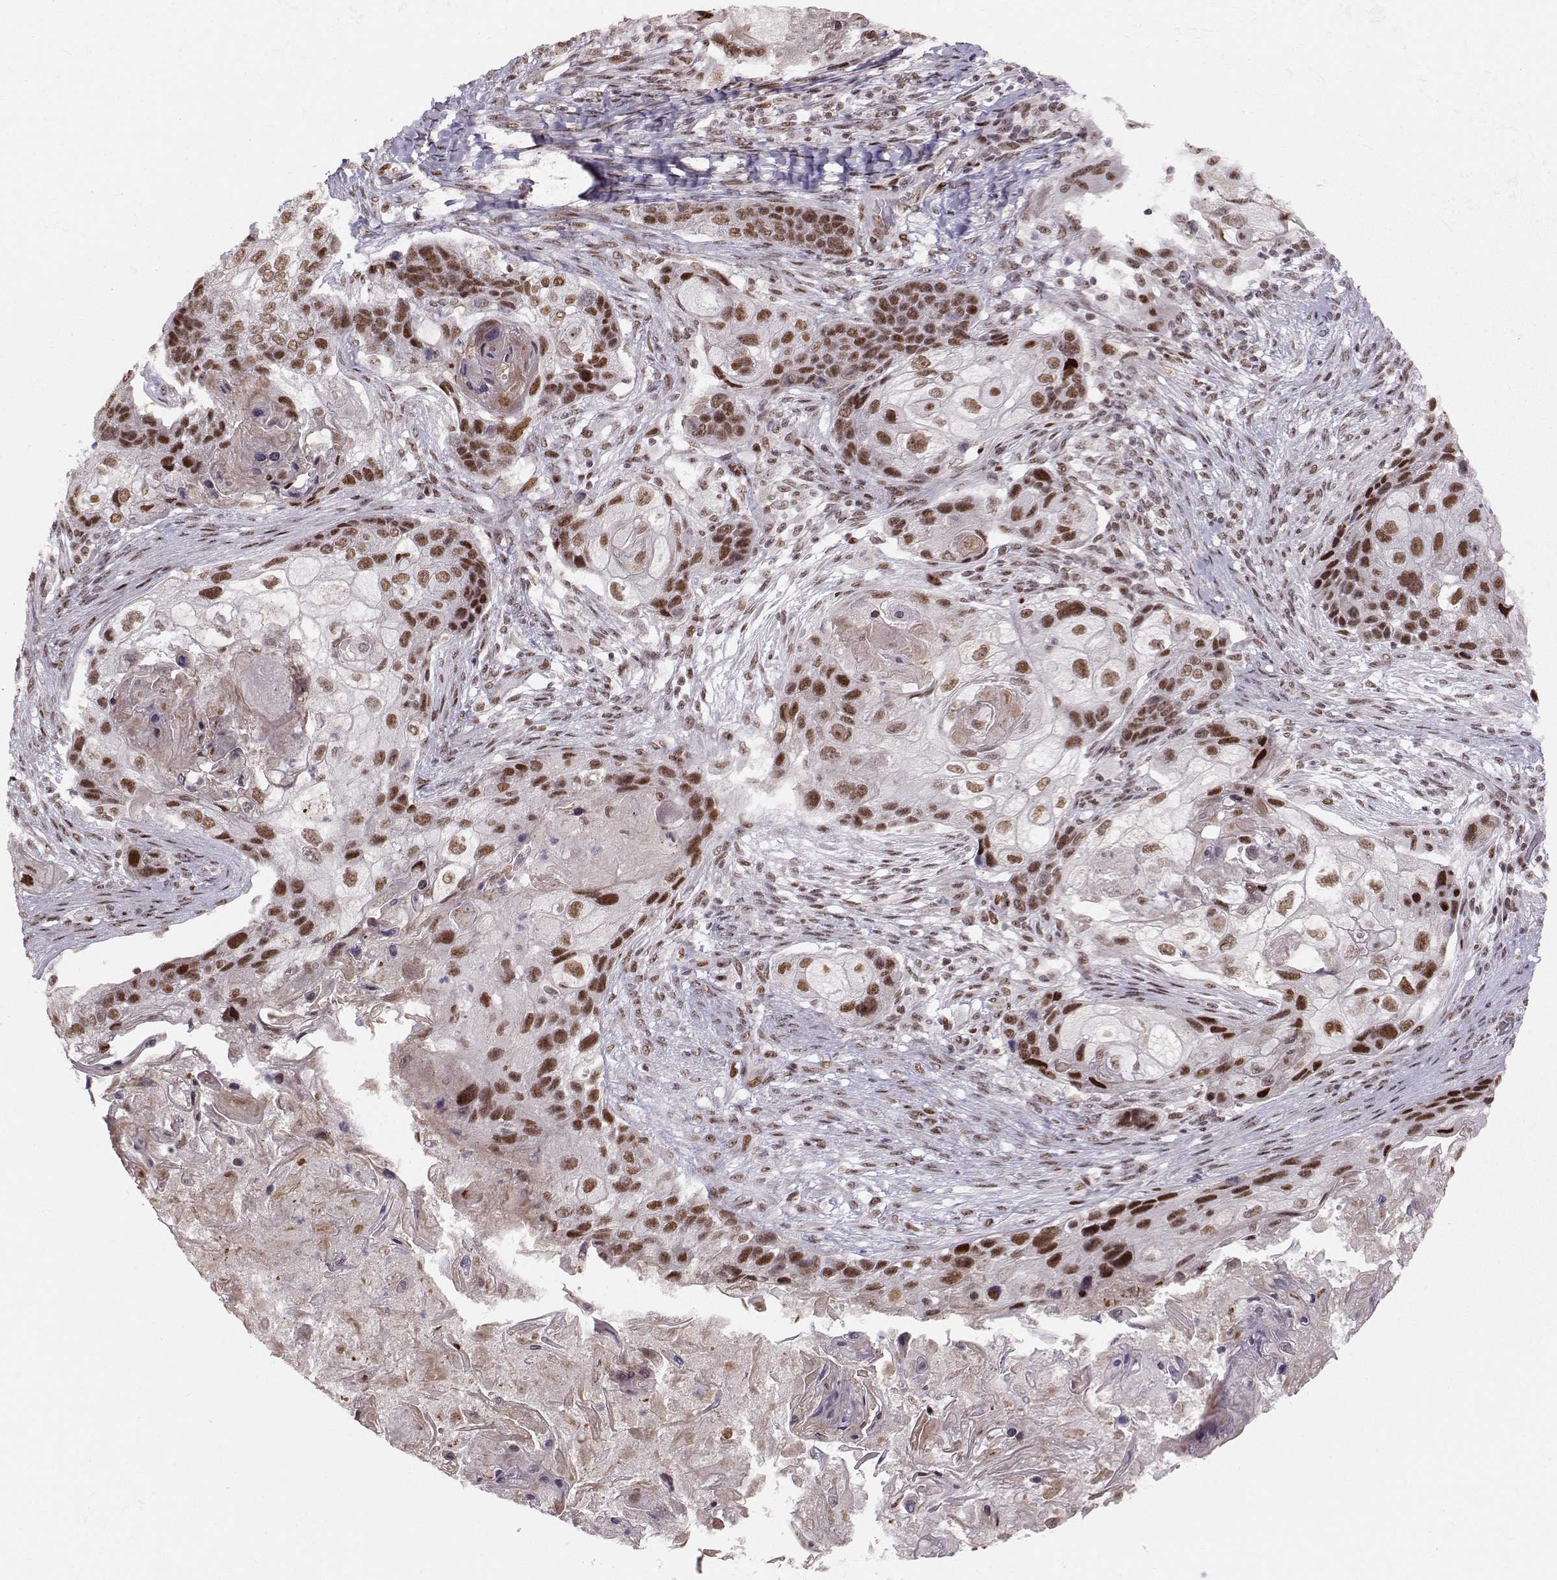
{"staining": {"intensity": "strong", "quantity": "25%-75%", "location": "nuclear"}, "tissue": "lung cancer", "cell_type": "Tumor cells", "image_type": "cancer", "snomed": [{"axis": "morphology", "description": "Squamous cell carcinoma, NOS"}, {"axis": "topography", "description": "Lung"}], "caption": "IHC micrograph of neoplastic tissue: lung cancer stained using immunohistochemistry (IHC) exhibits high levels of strong protein expression localized specifically in the nuclear of tumor cells, appearing as a nuclear brown color.", "gene": "SNAPC2", "patient": {"sex": "male", "age": 69}}